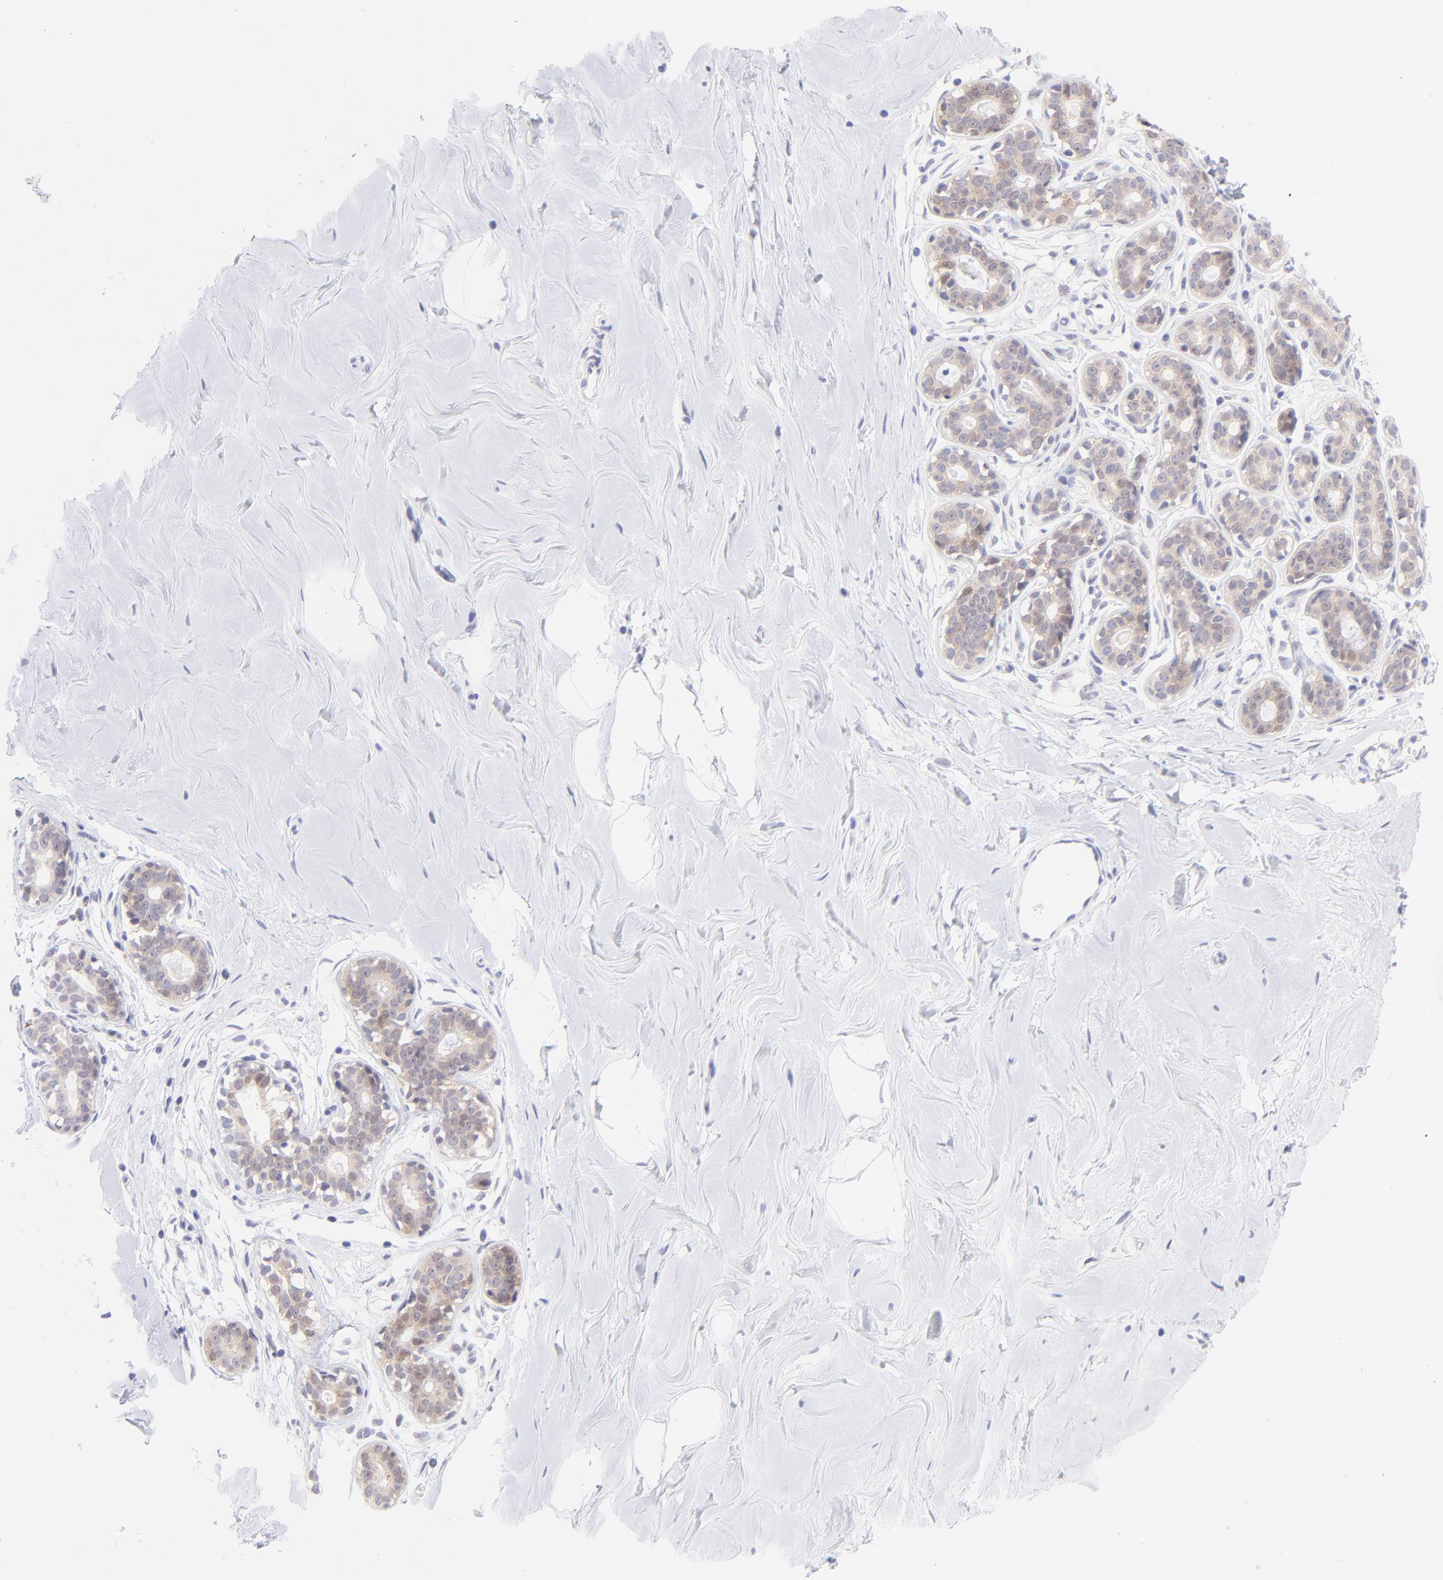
{"staining": {"intensity": "negative", "quantity": "none", "location": "none"}, "tissue": "breast", "cell_type": "Adipocytes", "image_type": "normal", "snomed": [{"axis": "morphology", "description": "Normal tissue, NOS"}, {"axis": "topography", "description": "Breast"}], "caption": "Immunohistochemistry photomicrograph of benign human breast stained for a protein (brown), which displays no expression in adipocytes. (DAB immunohistochemistry visualized using brightfield microscopy, high magnification).", "gene": "PBDC1", "patient": {"sex": "female", "age": 23}}